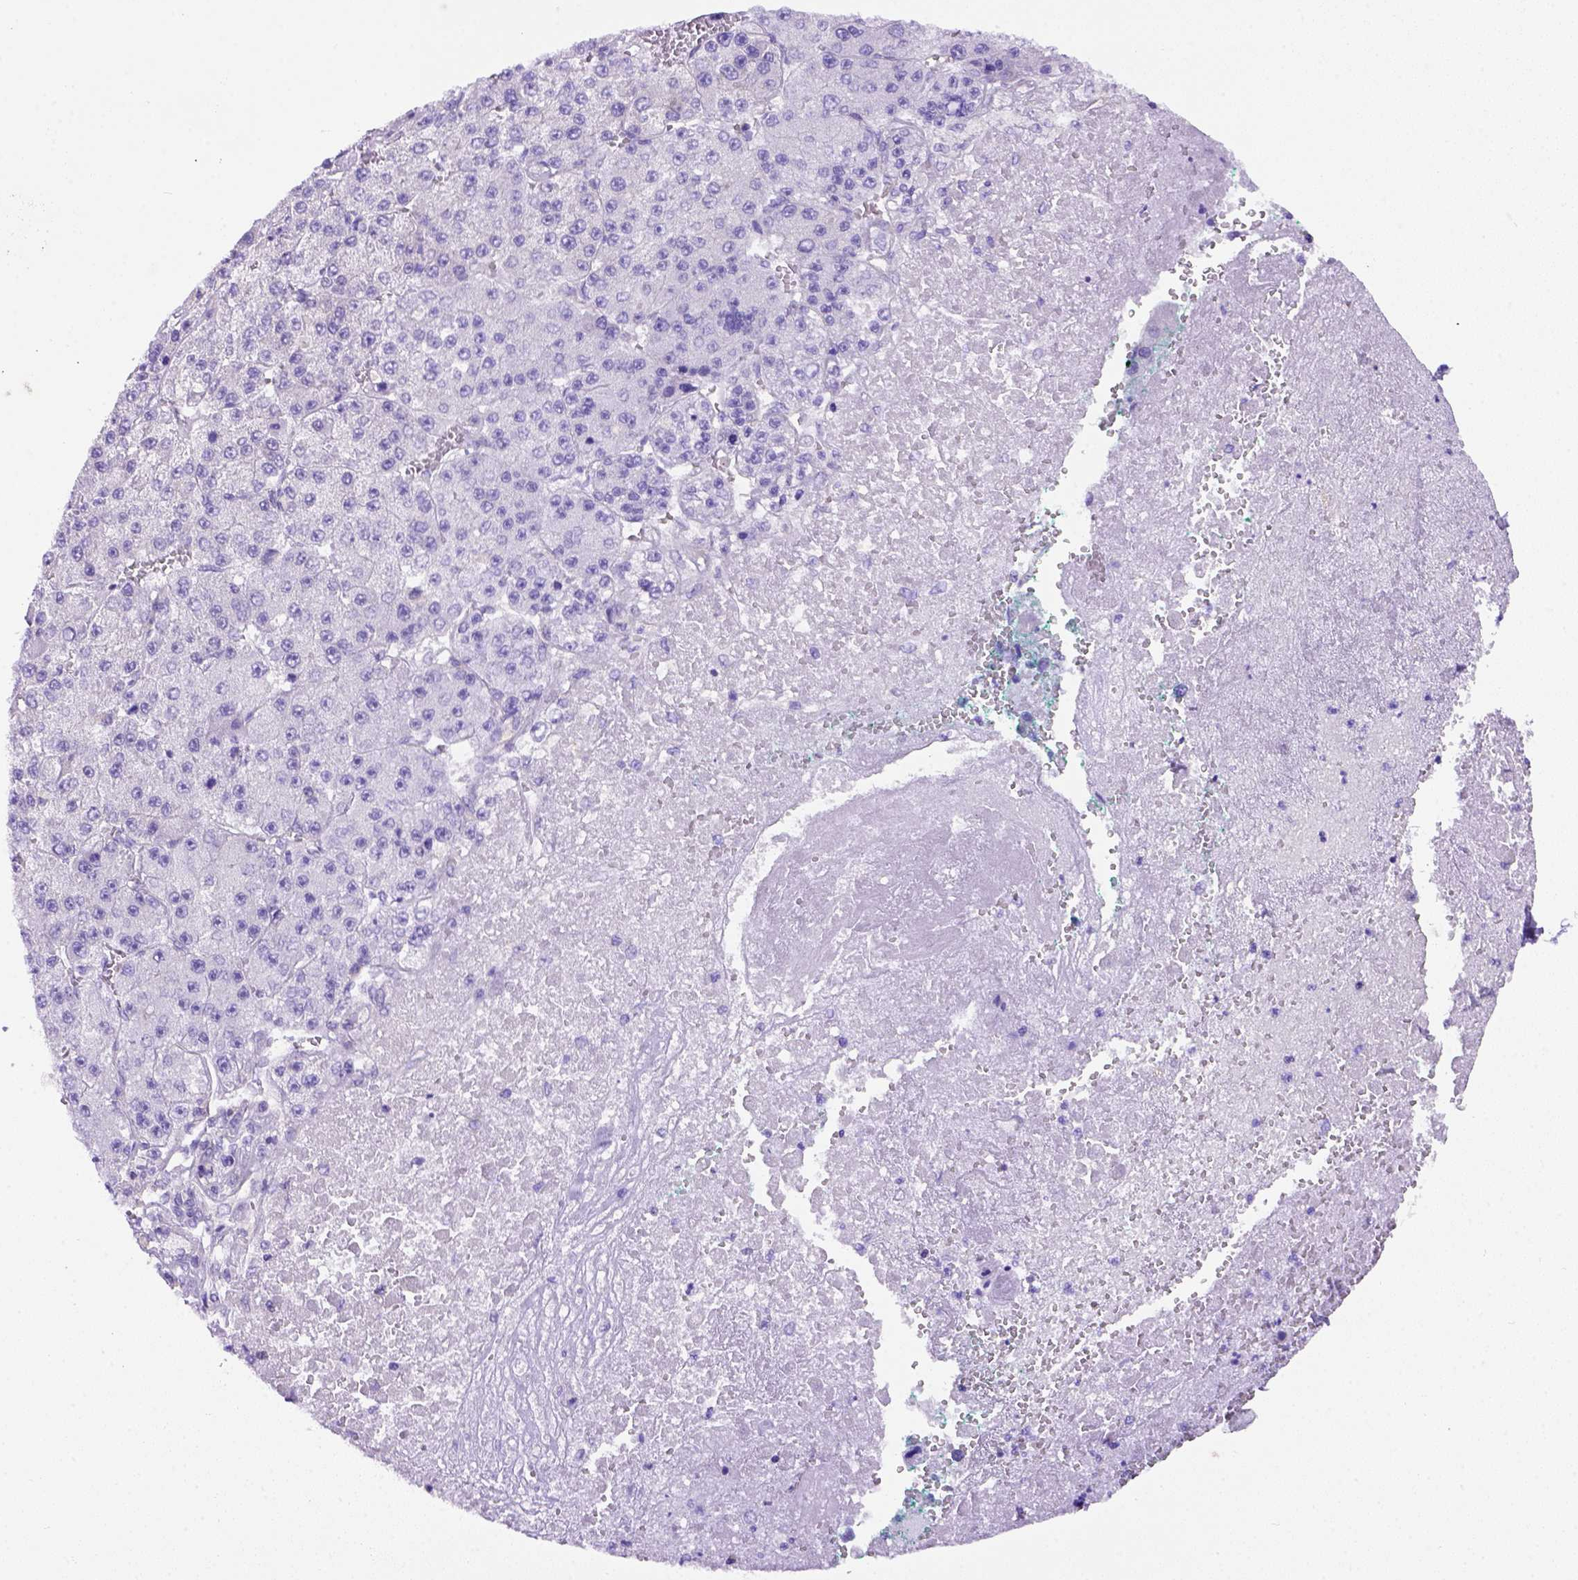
{"staining": {"intensity": "negative", "quantity": "none", "location": "none"}, "tissue": "liver cancer", "cell_type": "Tumor cells", "image_type": "cancer", "snomed": [{"axis": "morphology", "description": "Carcinoma, Hepatocellular, NOS"}, {"axis": "topography", "description": "Liver"}], "caption": "This is a photomicrograph of IHC staining of hepatocellular carcinoma (liver), which shows no staining in tumor cells.", "gene": "FOXI1", "patient": {"sex": "female", "age": 73}}